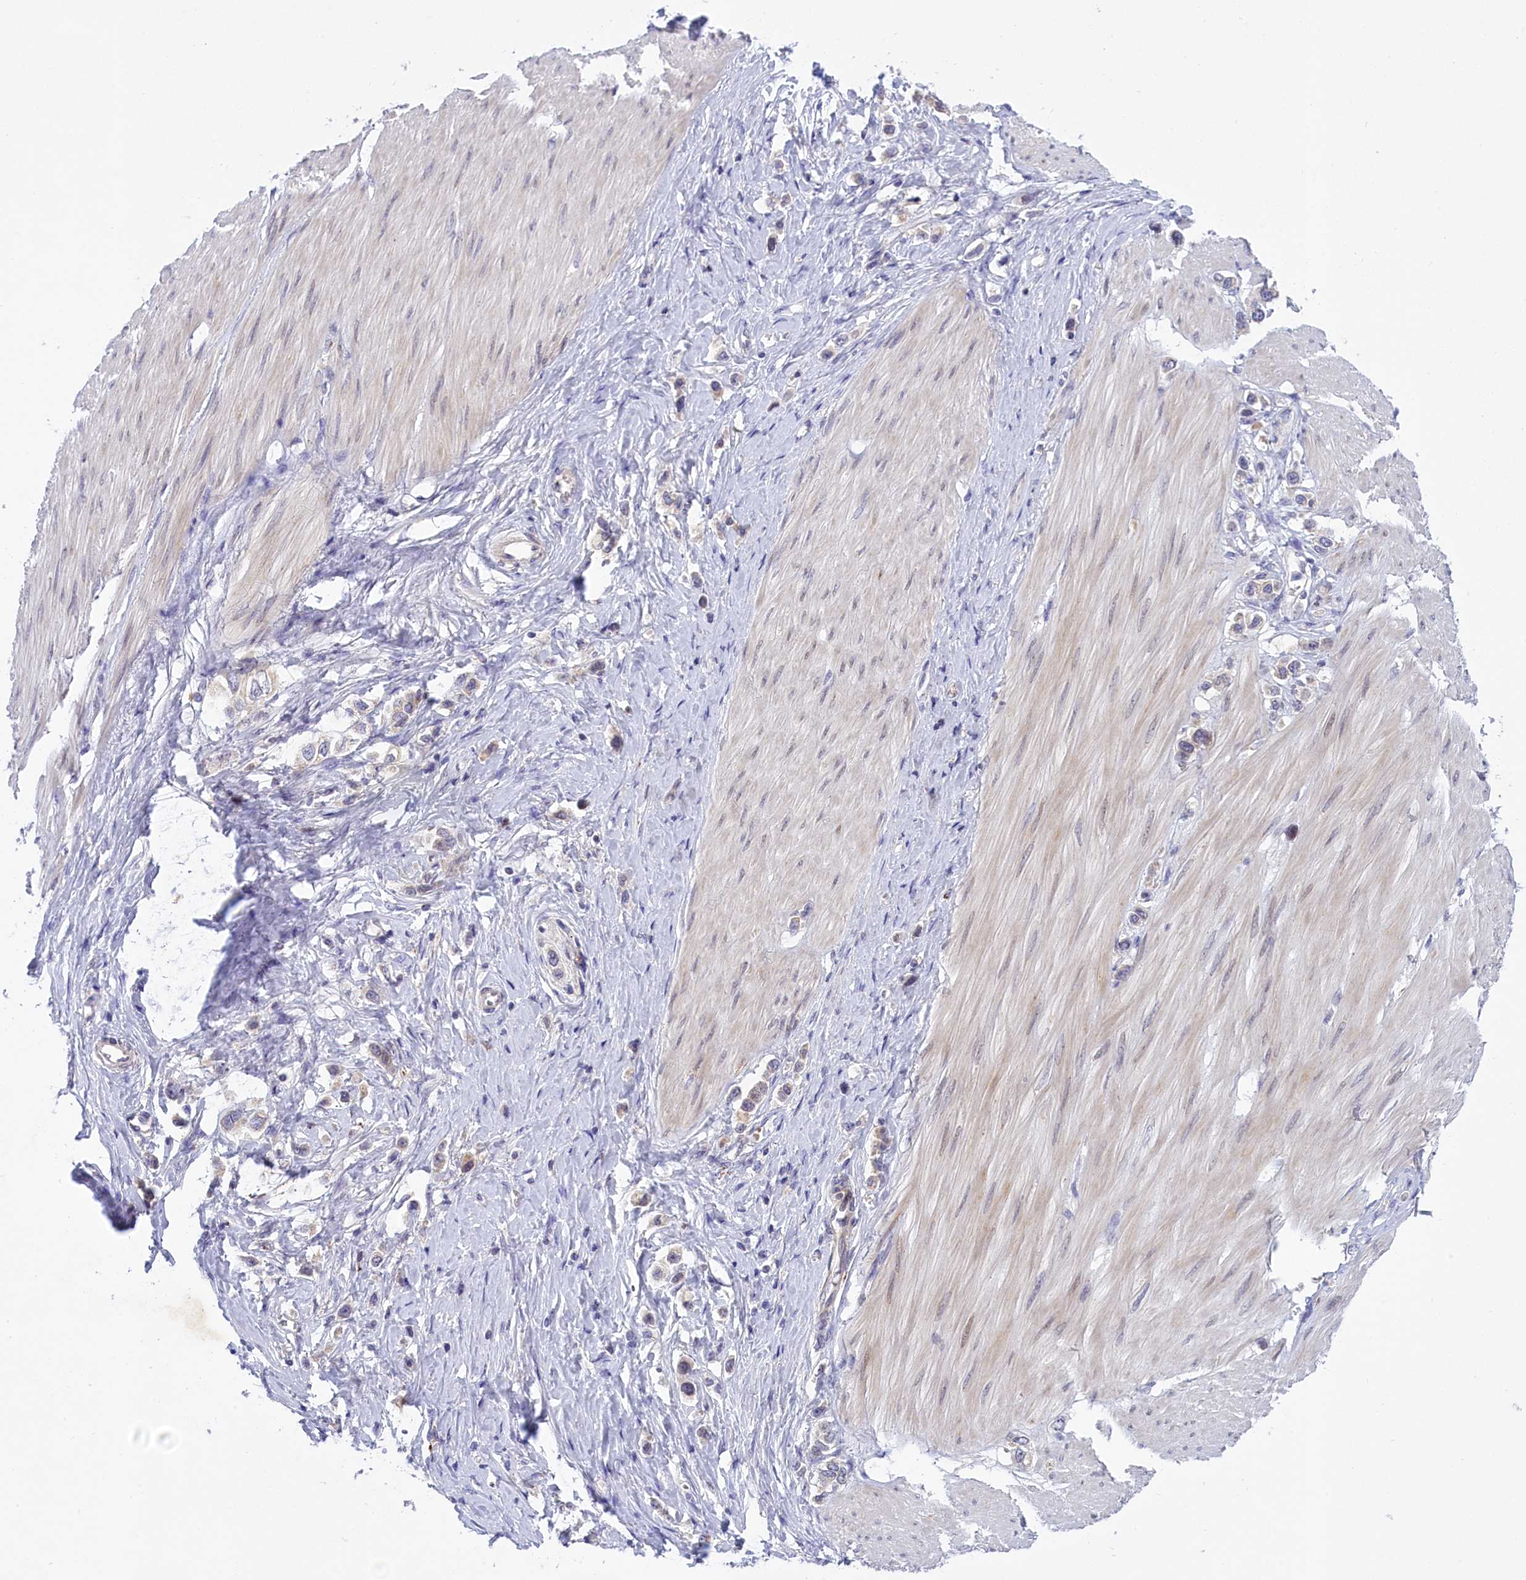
{"staining": {"intensity": "moderate", "quantity": "25%-75%", "location": "cytoplasmic/membranous"}, "tissue": "stomach cancer", "cell_type": "Tumor cells", "image_type": "cancer", "snomed": [{"axis": "morphology", "description": "Adenocarcinoma, NOS"}, {"axis": "topography", "description": "Stomach"}], "caption": "Stomach adenocarcinoma was stained to show a protein in brown. There is medium levels of moderate cytoplasmic/membranous positivity in approximately 25%-75% of tumor cells.", "gene": "FAM149B1", "patient": {"sex": "female", "age": 65}}